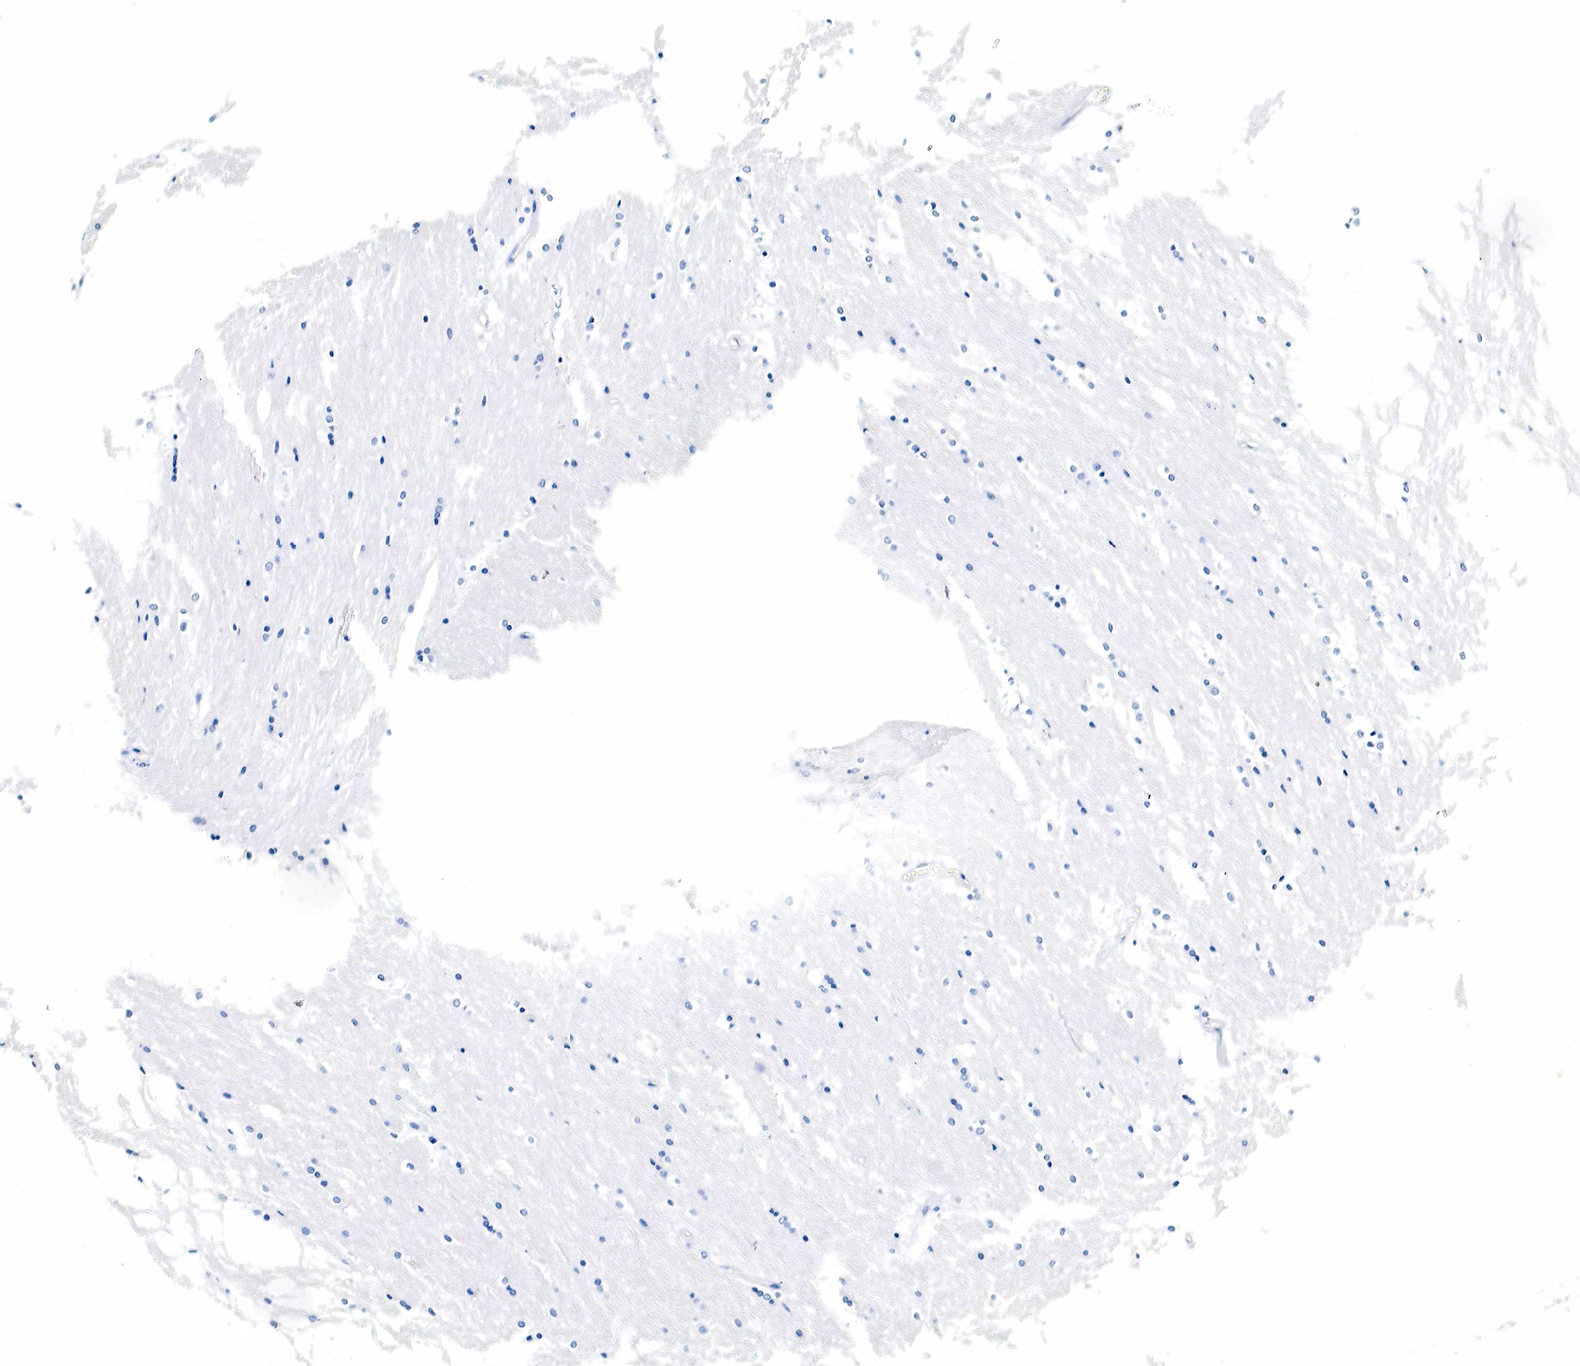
{"staining": {"intensity": "negative", "quantity": "none", "location": "none"}, "tissue": "caudate", "cell_type": "Glial cells", "image_type": "normal", "snomed": [{"axis": "morphology", "description": "Normal tissue, NOS"}, {"axis": "topography", "description": "Lateral ventricle wall"}], "caption": "A photomicrograph of caudate stained for a protein shows no brown staining in glial cells. (DAB (3,3'-diaminobenzidine) immunohistochemistry, high magnification).", "gene": "GCG", "patient": {"sex": "female", "age": 19}}